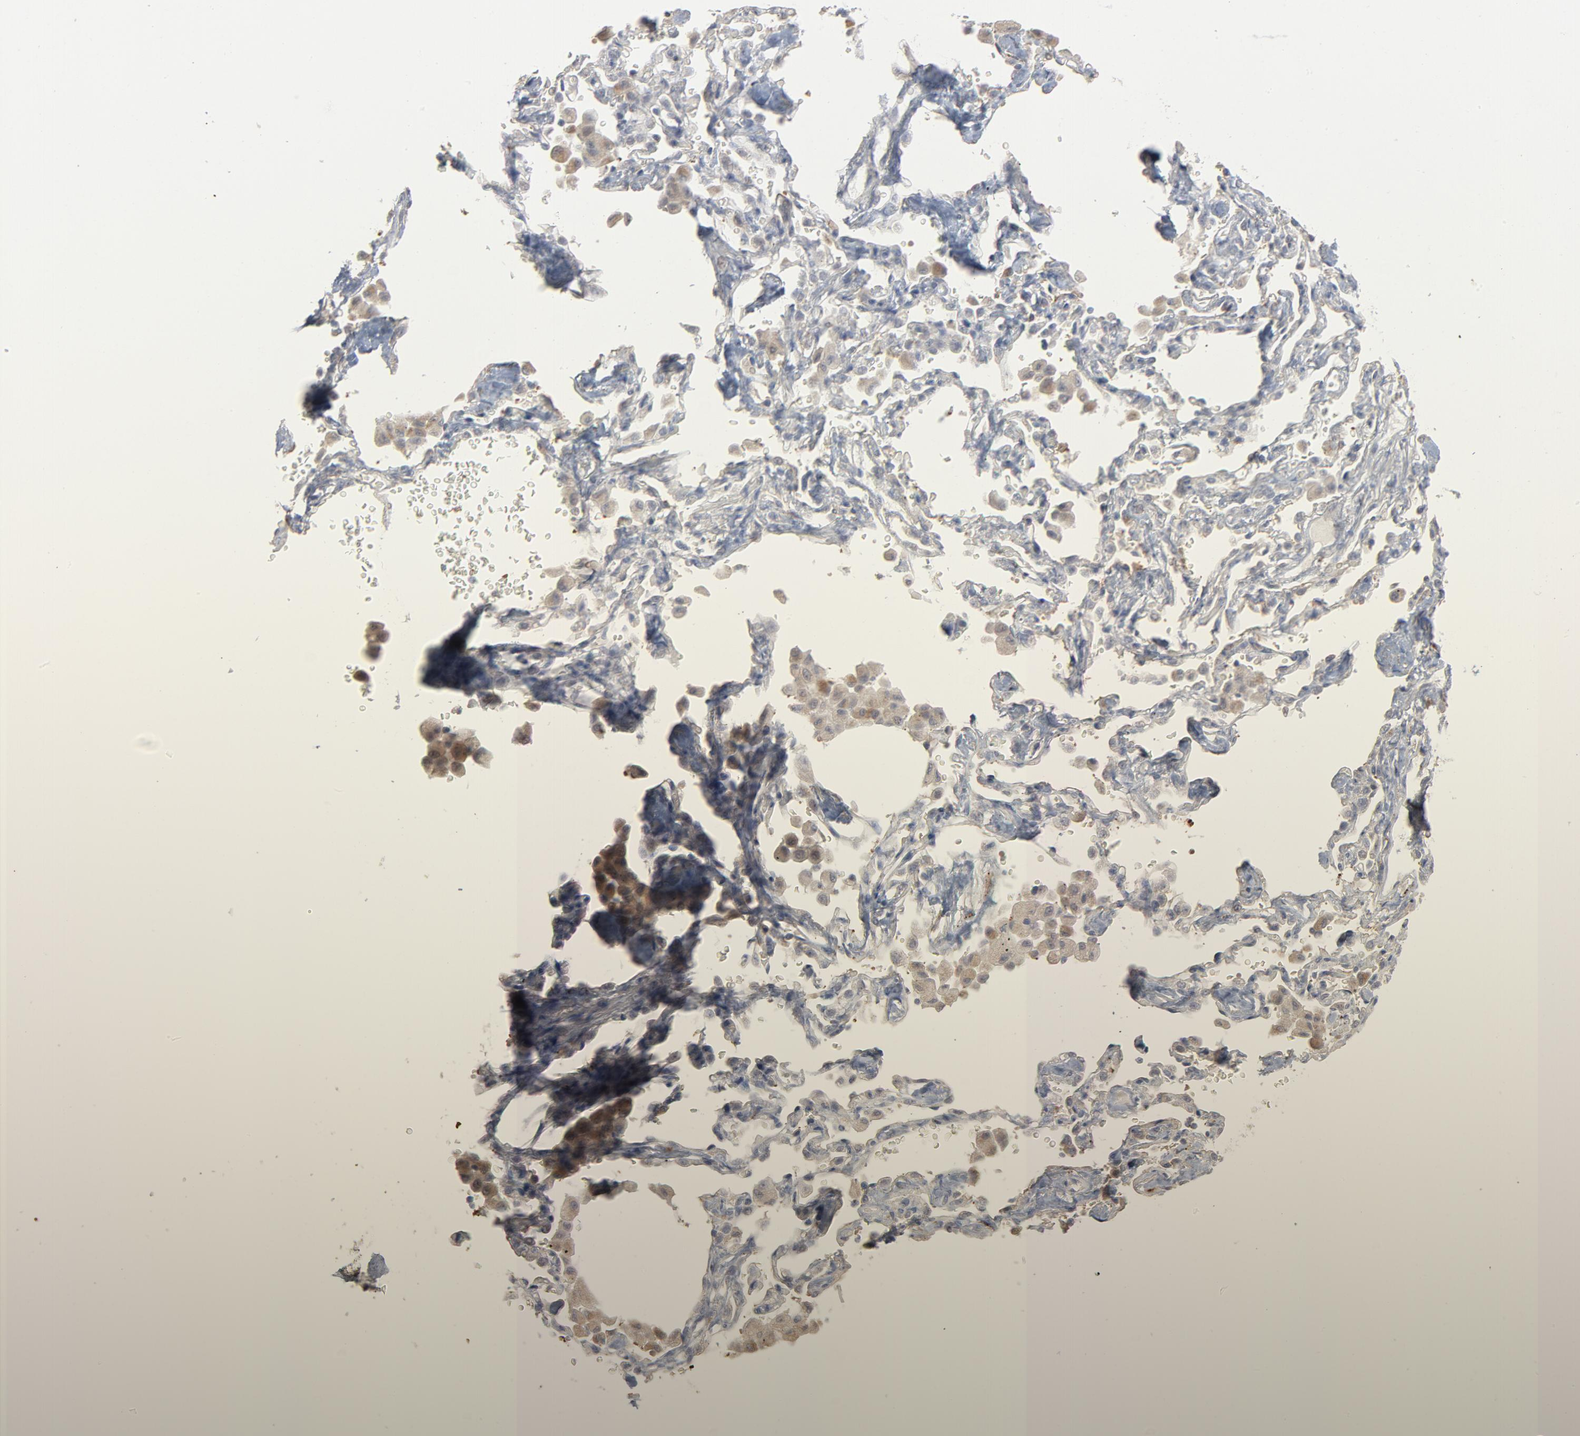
{"staining": {"intensity": "negative", "quantity": "none", "location": "none"}, "tissue": "lung cancer", "cell_type": "Tumor cells", "image_type": "cancer", "snomed": [{"axis": "morphology", "description": "Adenocarcinoma, NOS"}, {"axis": "topography", "description": "Lung"}], "caption": "There is no significant staining in tumor cells of lung cancer.", "gene": "POMT2", "patient": {"sex": "female", "age": 64}}